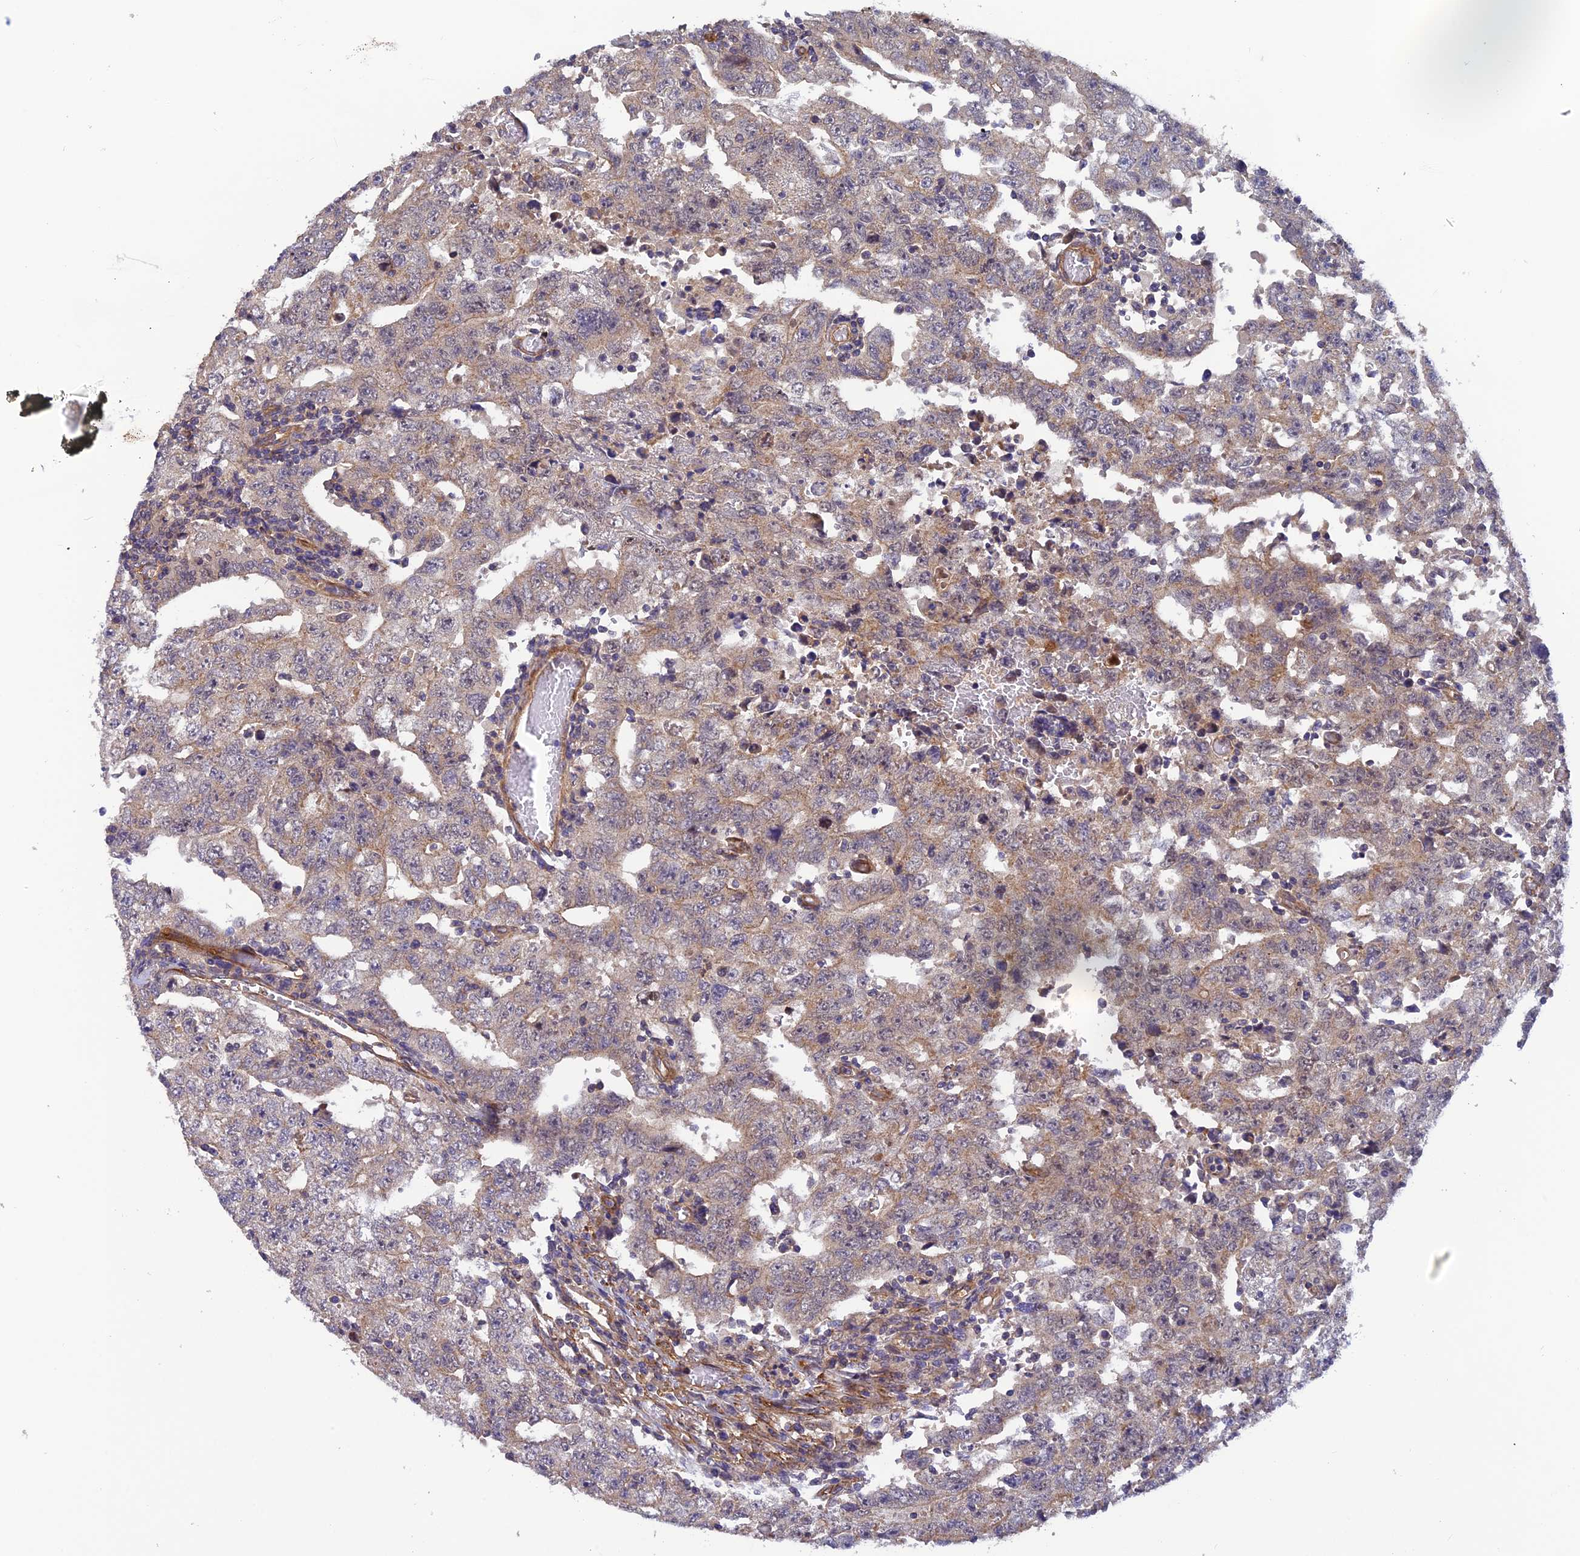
{"staining": {"intensity": "weak", "quantity": ">75%", "location": "cytoplasmic/membranous"}, "tissue": "testis cancer", "cell_type": "Tumor cells", "image_type": "cancer", "snomed": [{"axis": "morphology", "description": "Carcinoma, Embryonal, NOS"}, {"axis": "topography", "description": "Testis"}], "caption": "IHC micrograph of human testis embryonal carcinoma stained for a protein (brown), which shows low levels of weak cytoplasmic/membranous staining in approximately >75% of tumor cells.", "gene": "ADAMTS15", "patient": {"sex": "male", "age": 26}}